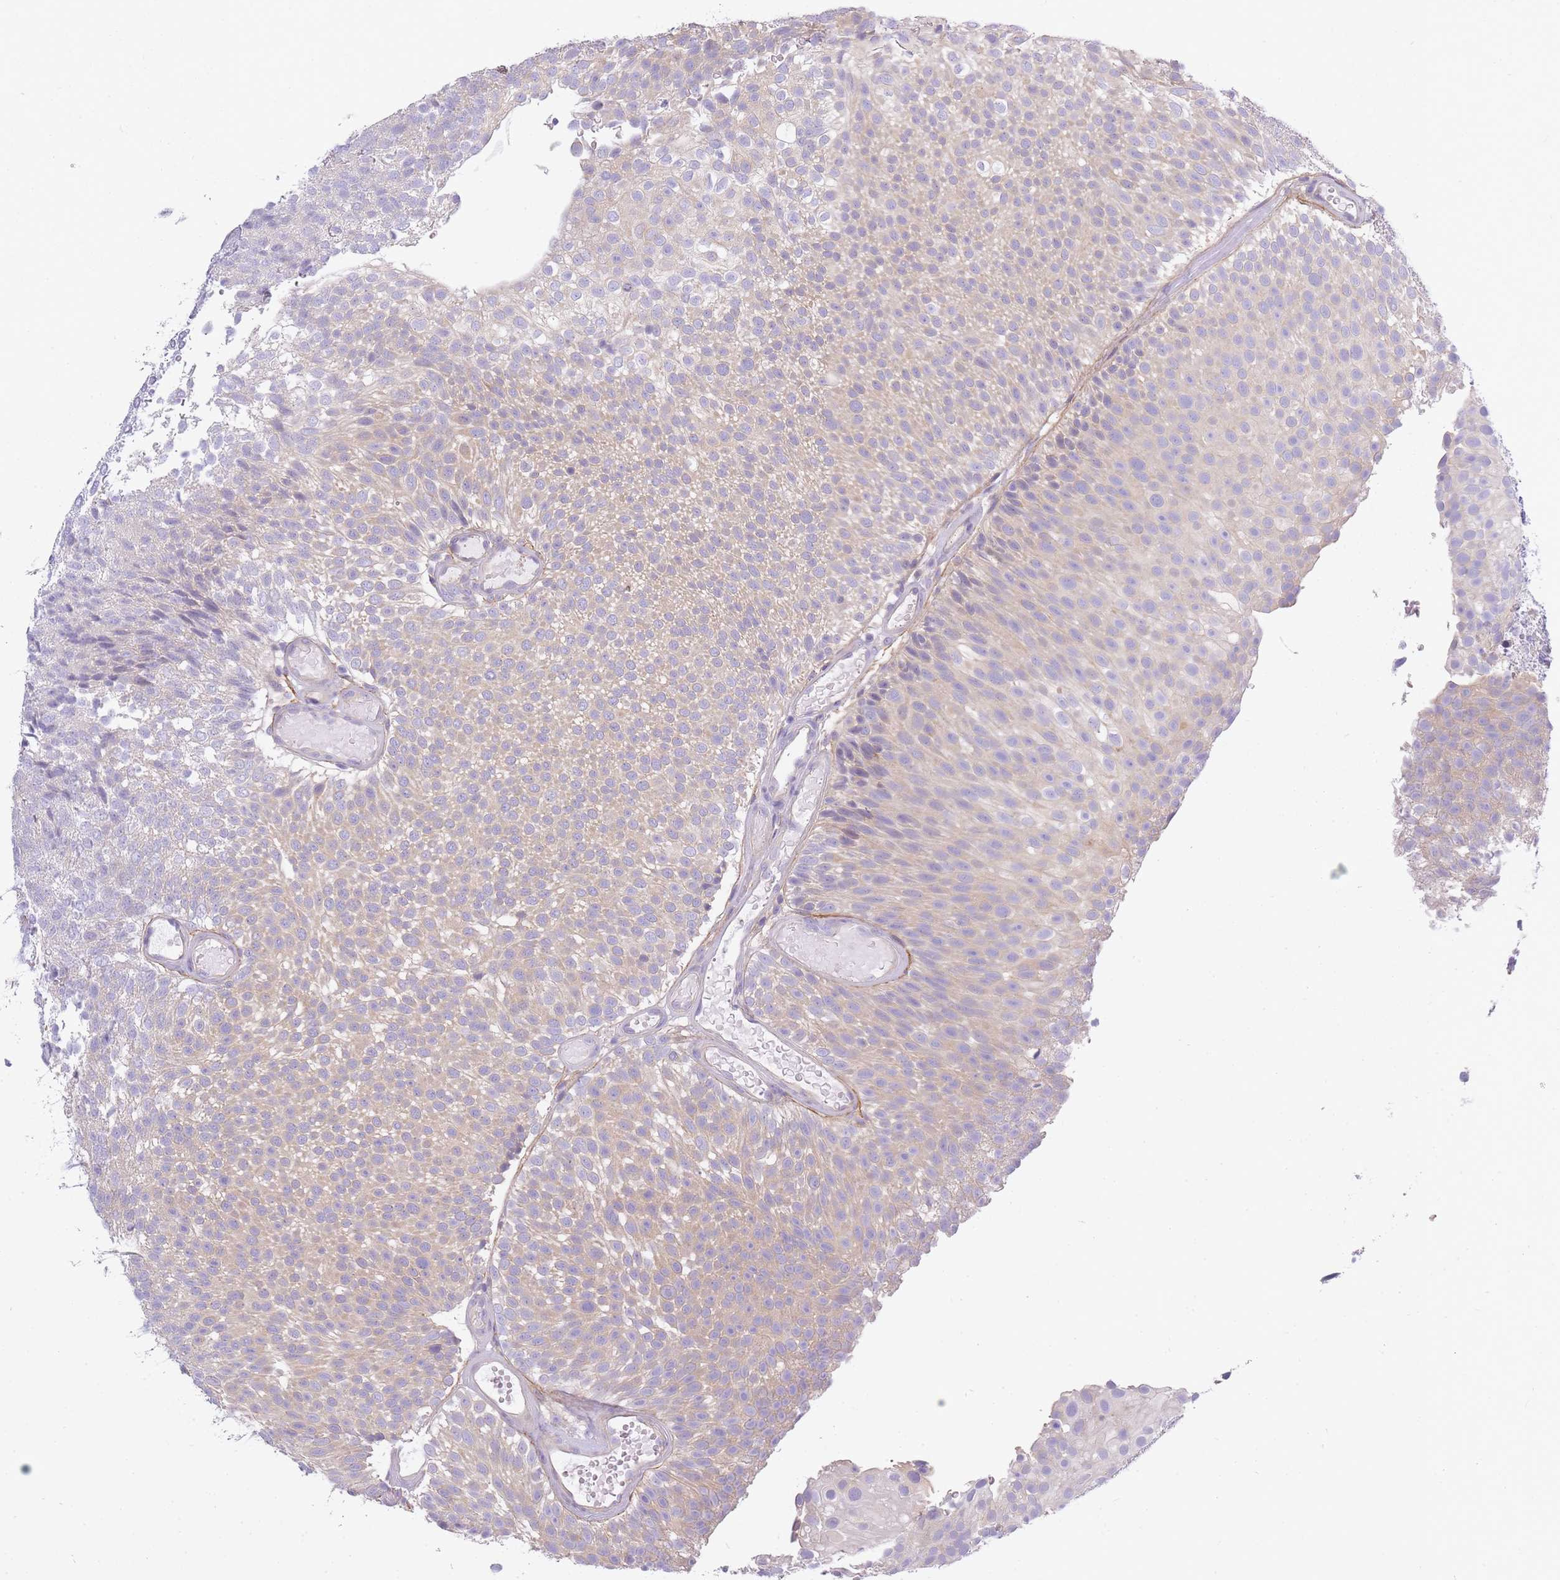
{"staining": {"intensity": "weak", "quantity": "<25%", "location": "cytoplasmic/membranous"}, "tissue": "urothelial cancer", "cell_type": "Tumor cells", "image_type": "cancer", "snomed": [{"axis": "morphology", "description": "Urothelial carcinoma, Low grade"}, {"axis": "topography", "description": "Urinary bladder"}], "caption": "Immunohistochemistry (IHC) micrograph of urothelial cancer stained for a protein (brown), which demonstrates no positivity in tumor cells.", "gene": "AP3M2", "patient": {"sex": "male", "age": 78}}